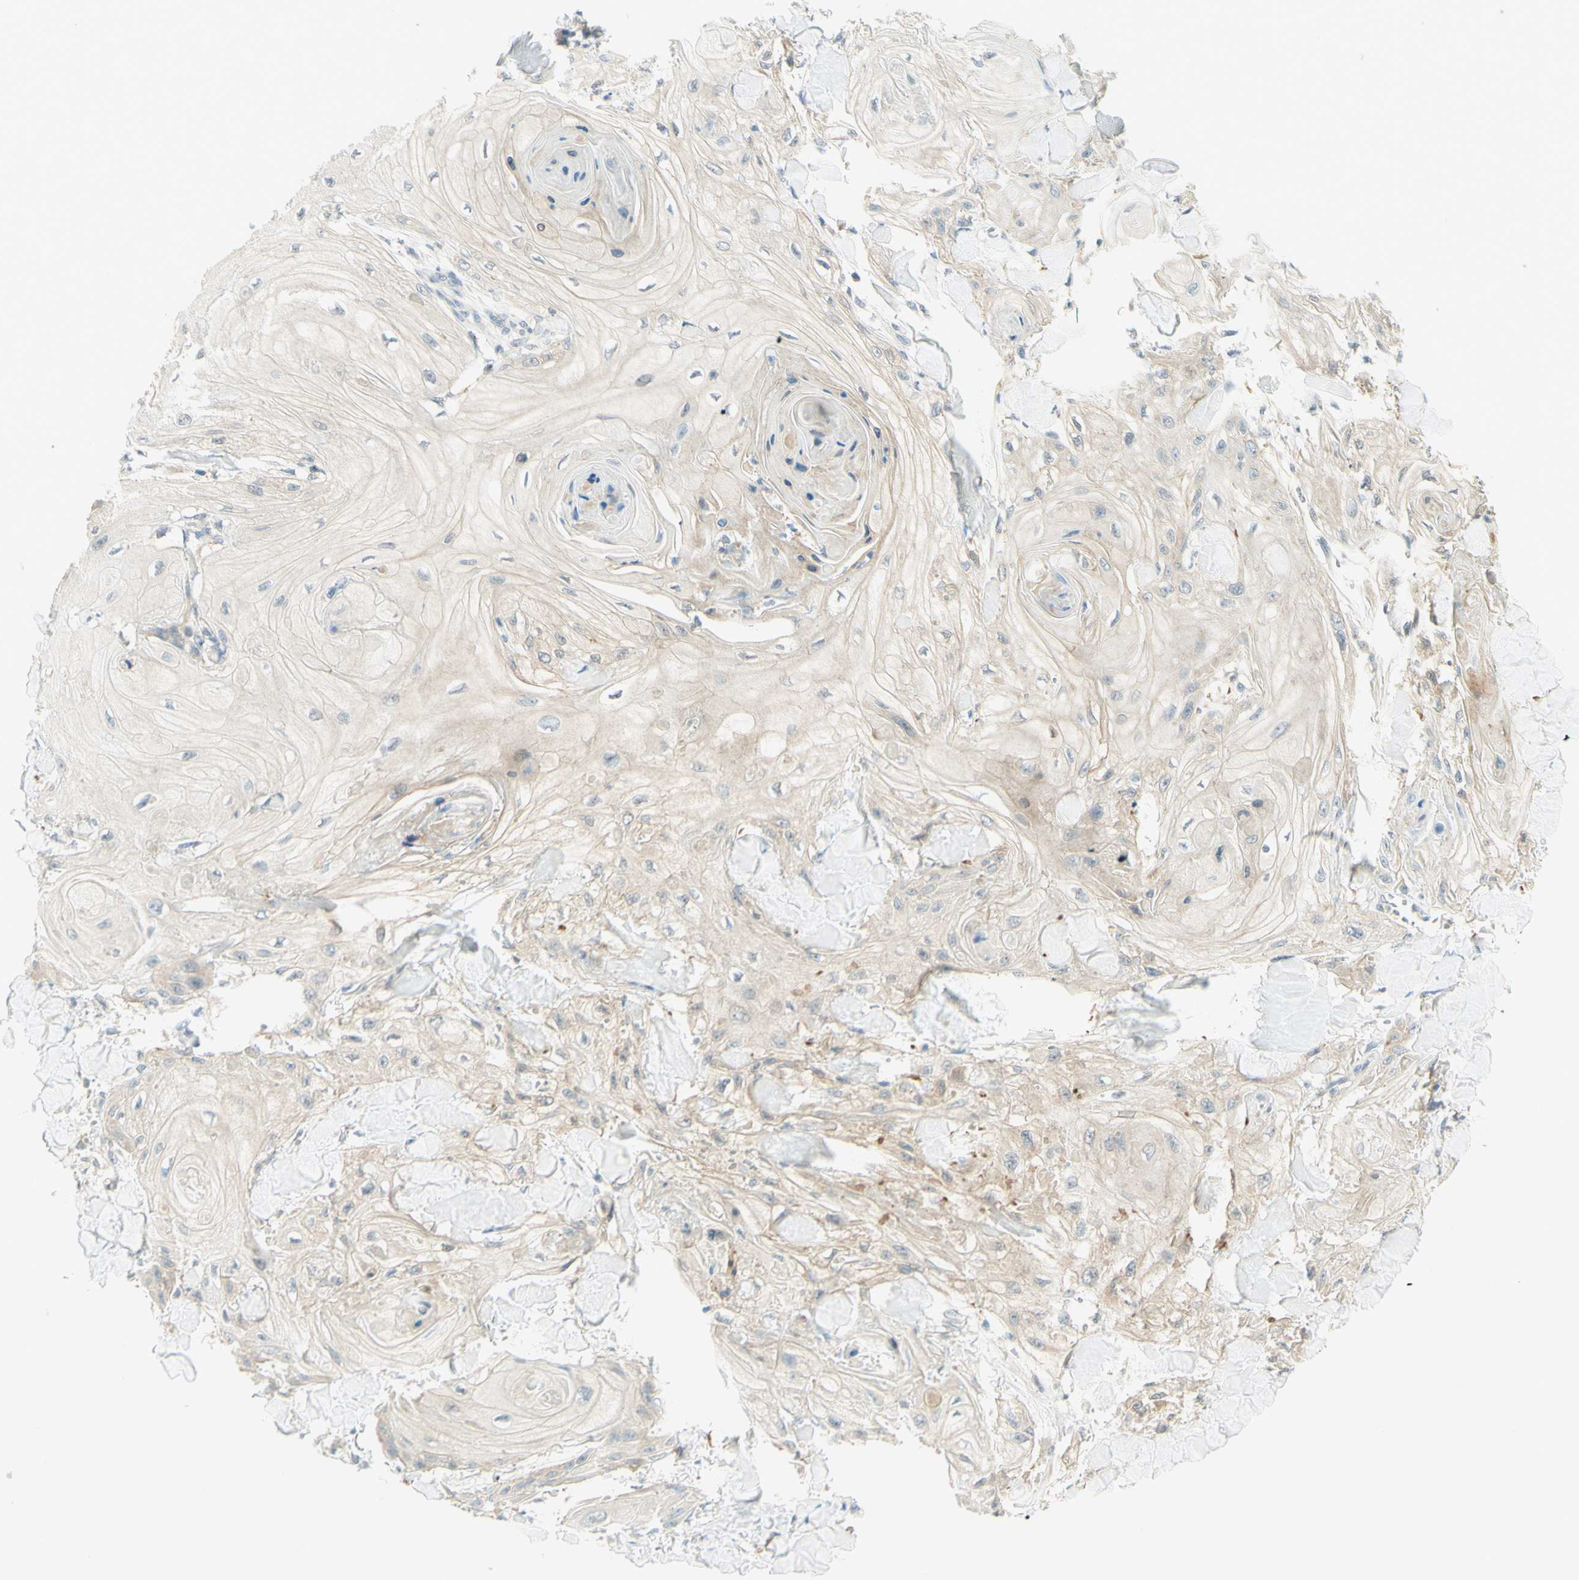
{"staining": {"intensity": "weak", "quantity": "25%-75%", "location": "cytoplasmic/membranous"}, "tissue": "skin cancer", "cell_type": "Tumor cells", "image_type": "cancer", "snomed": [{"axis": "morphology", "description": "Squamous cell carcinoma, NOS"}, {"axis": "topography", "description": "Skin"}], "caption": "Human skin cancer stained for a protein (brown) demonstrates weak cytoplasmic/membranous positive staining in about 25%-75% of tumor cells.", "gene": "PROM1", "patient": {"sex": "male", "age": 74}}